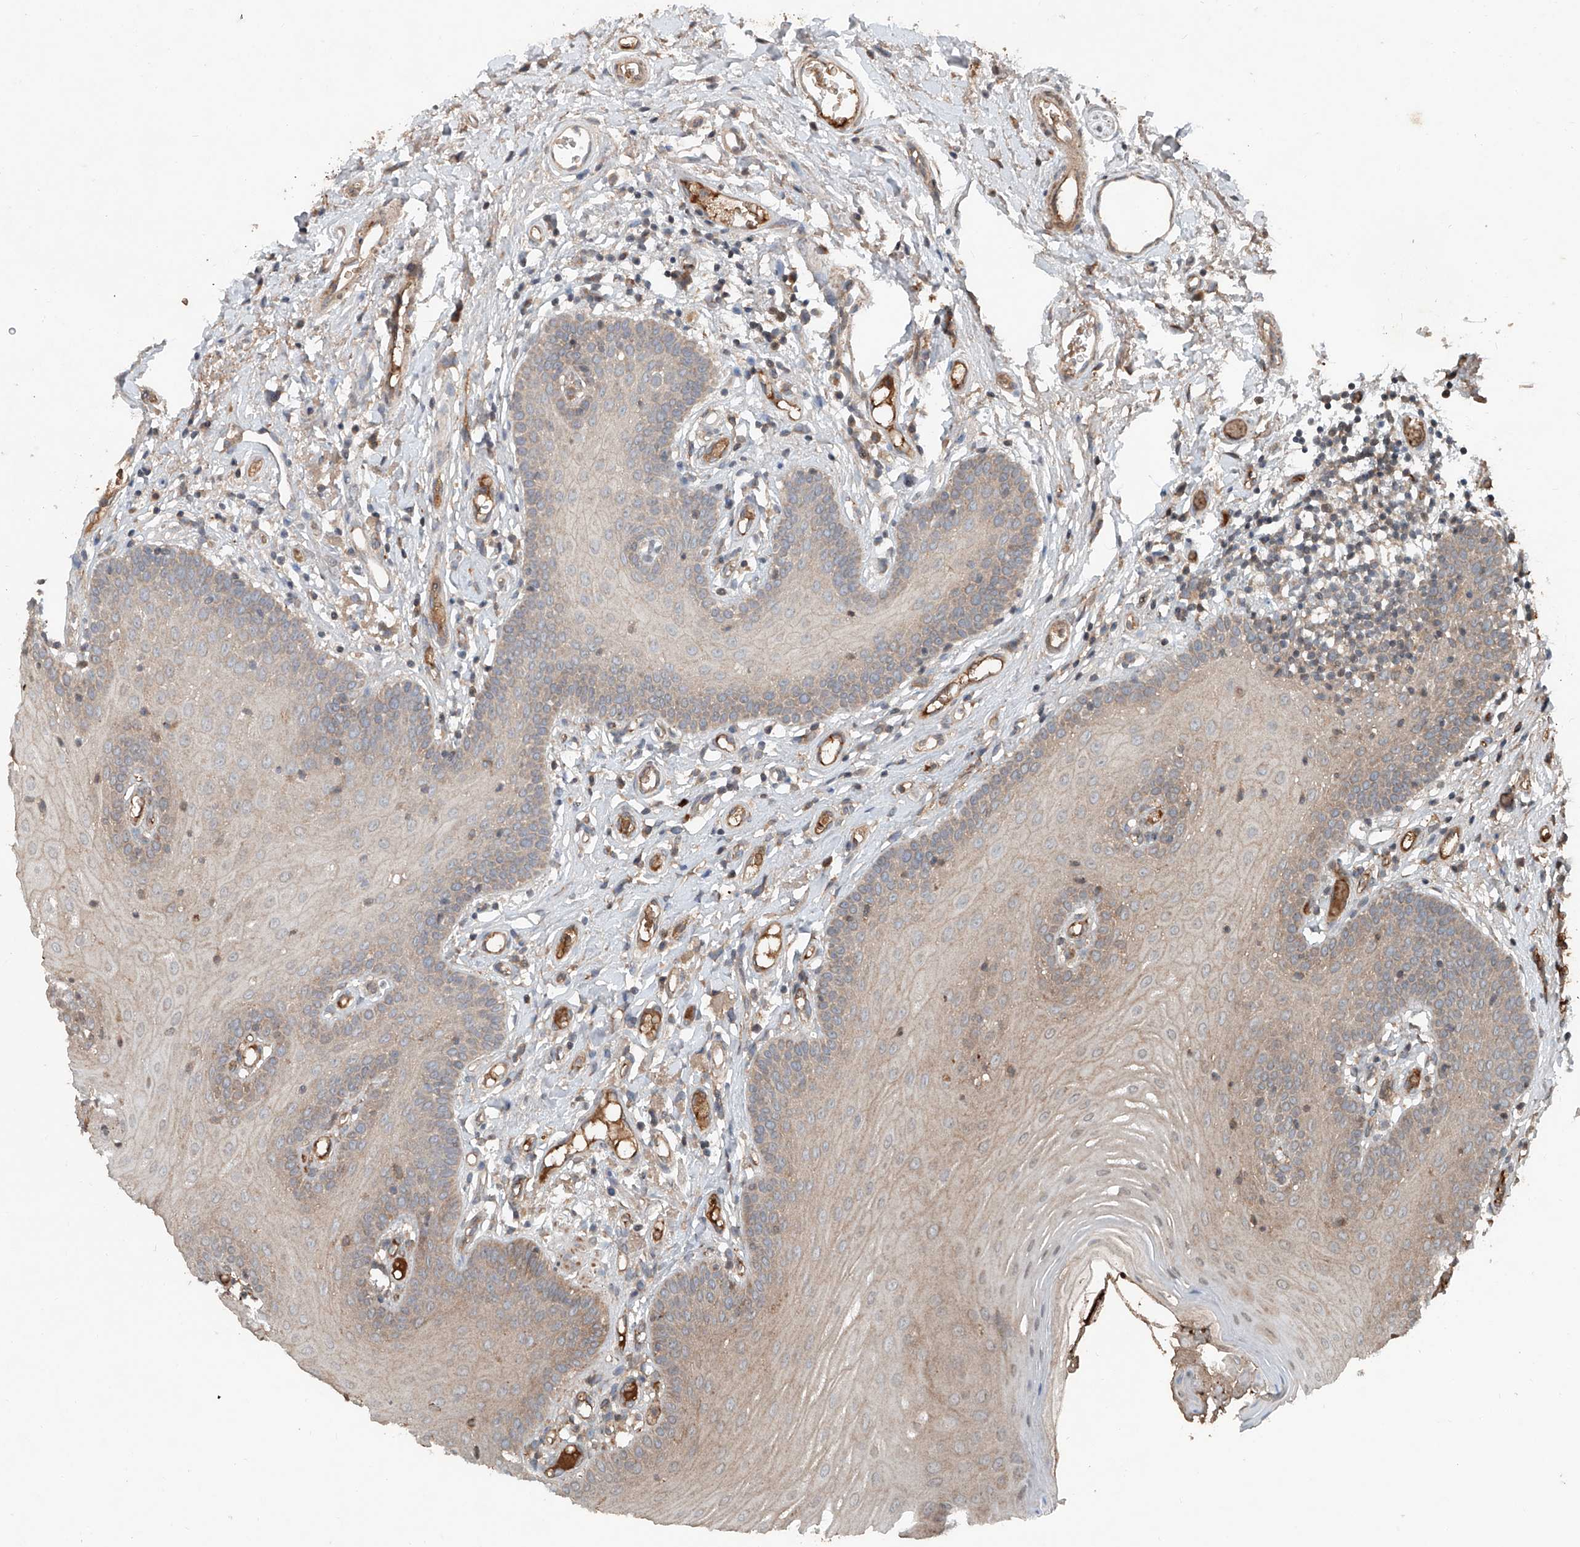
{"staining": {"intensity": "weak", "quantity": ">75%", "location": "cytoplasmic/membranous"}, "tissue": "oral mucosa", "cell_type": "Squamous epithelial cells", "image_type": "normal", "snomed": [{"axis": "morphology", "description": "Normal tissue, NOS"}, {"axis": "topography", "description": "Oral tissue"}], "caption": "The photomicrograph displays staining of normal oral mucosa, revealing weak cytoplasmic/membranous protein positivity (brown color) within squamous epithelial cells.", "gene": "ADAM23", "patient": {"sex": "male", "age": 74}}